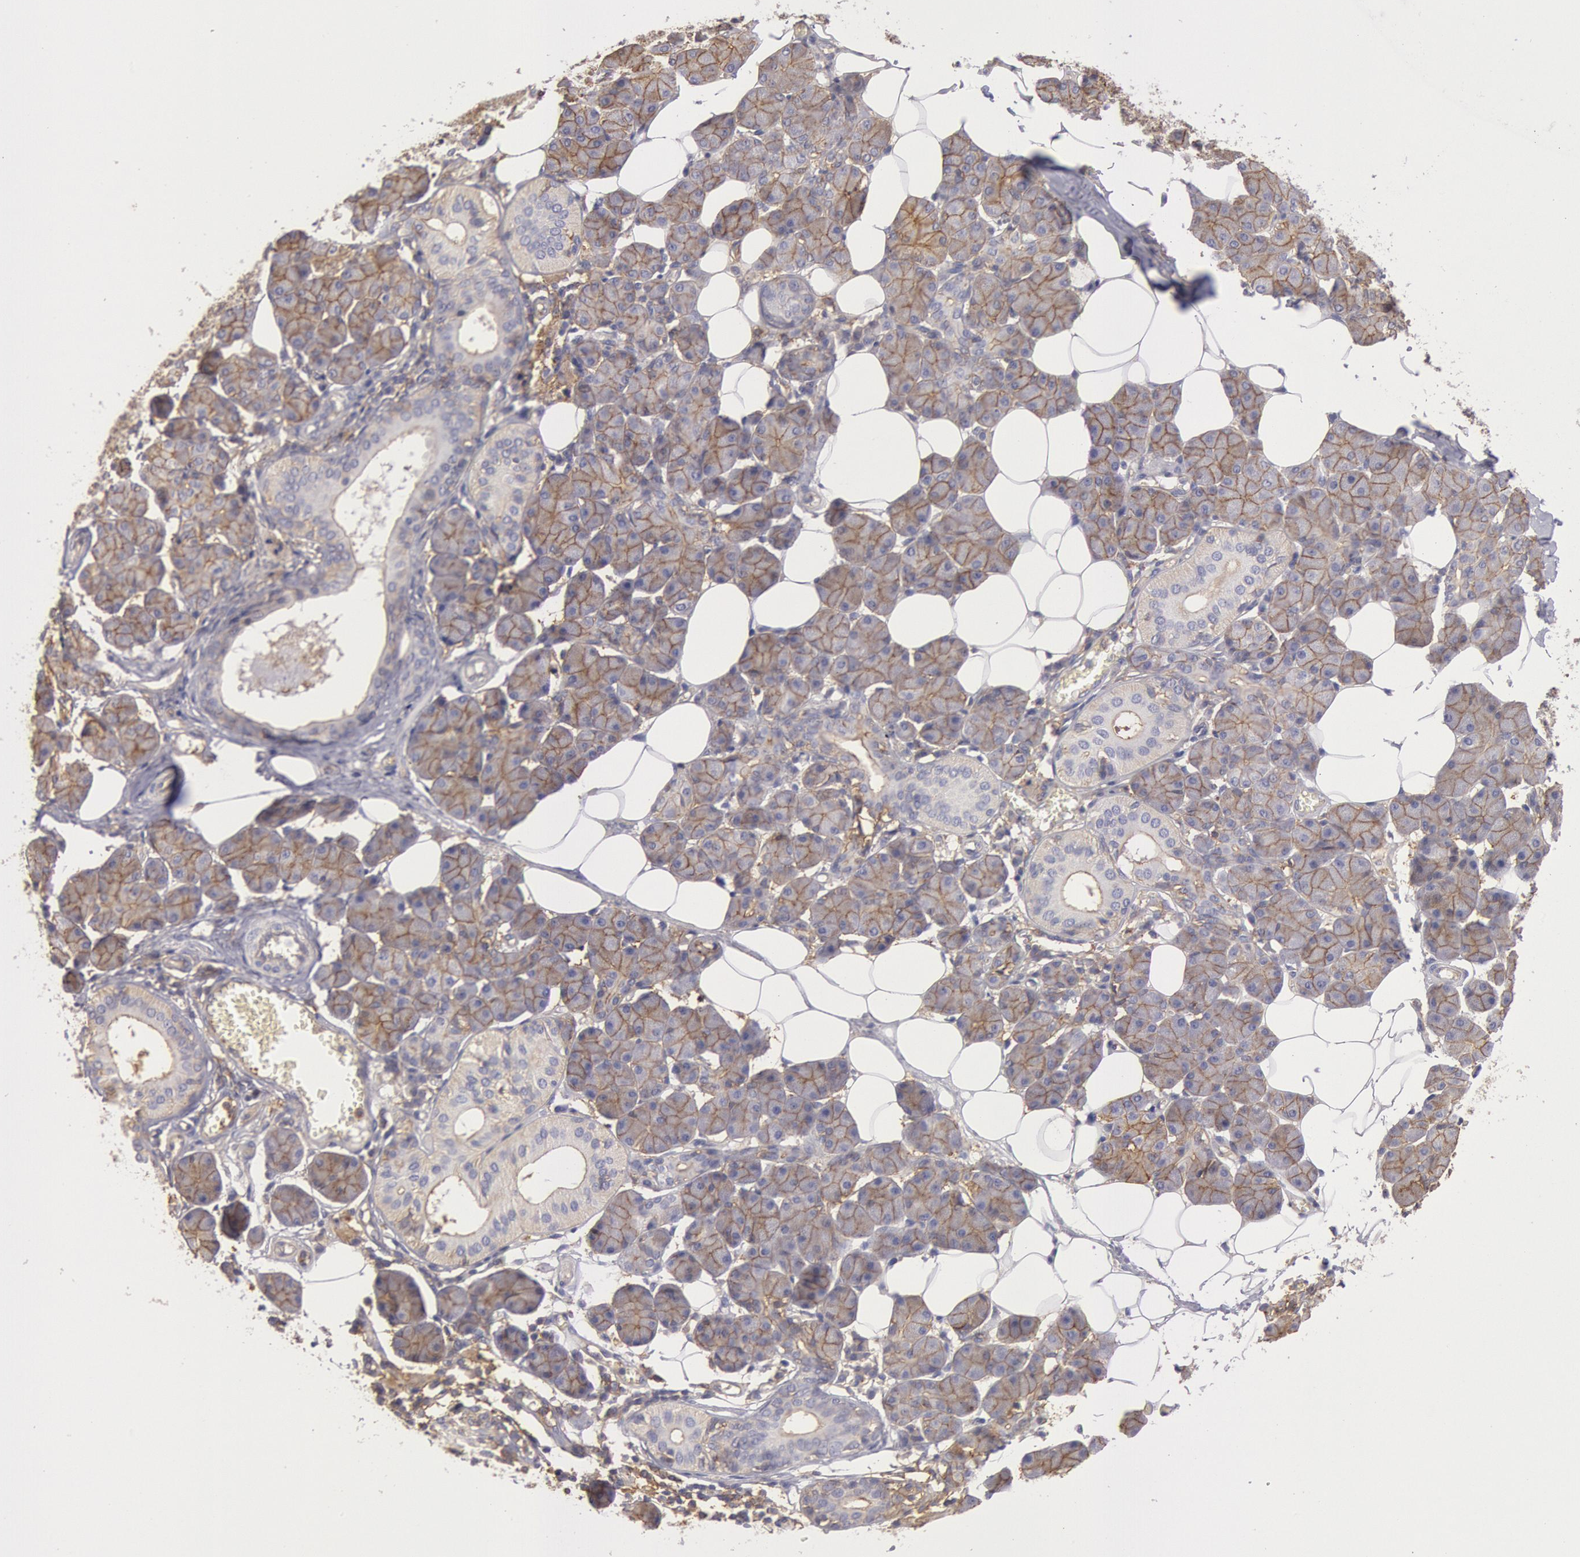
{"staining": {"intensity": "moderate", "quantity": ">75%", "location": "cytoplasmic/membranous"}, "tissue": "salivary gland", "cell_type": "Glandular cells", "image_type": "normal", "snomed": [{"axis": "morphology", "description": "Normal tissue, NOS"}, {"axis": "morphology", "description": "Adenoma, NOS"}, {"axis": "topography", "description": "Salivary gland"}], "caption": "Immunohistochemical staining of benign salivary gland reveals >75% levels of moderate cytoplasmic/membranous protein expression in about >75% of glandular cells.", "gene": "SNAP23", "patient": {"sex": "female", "age": 32}}